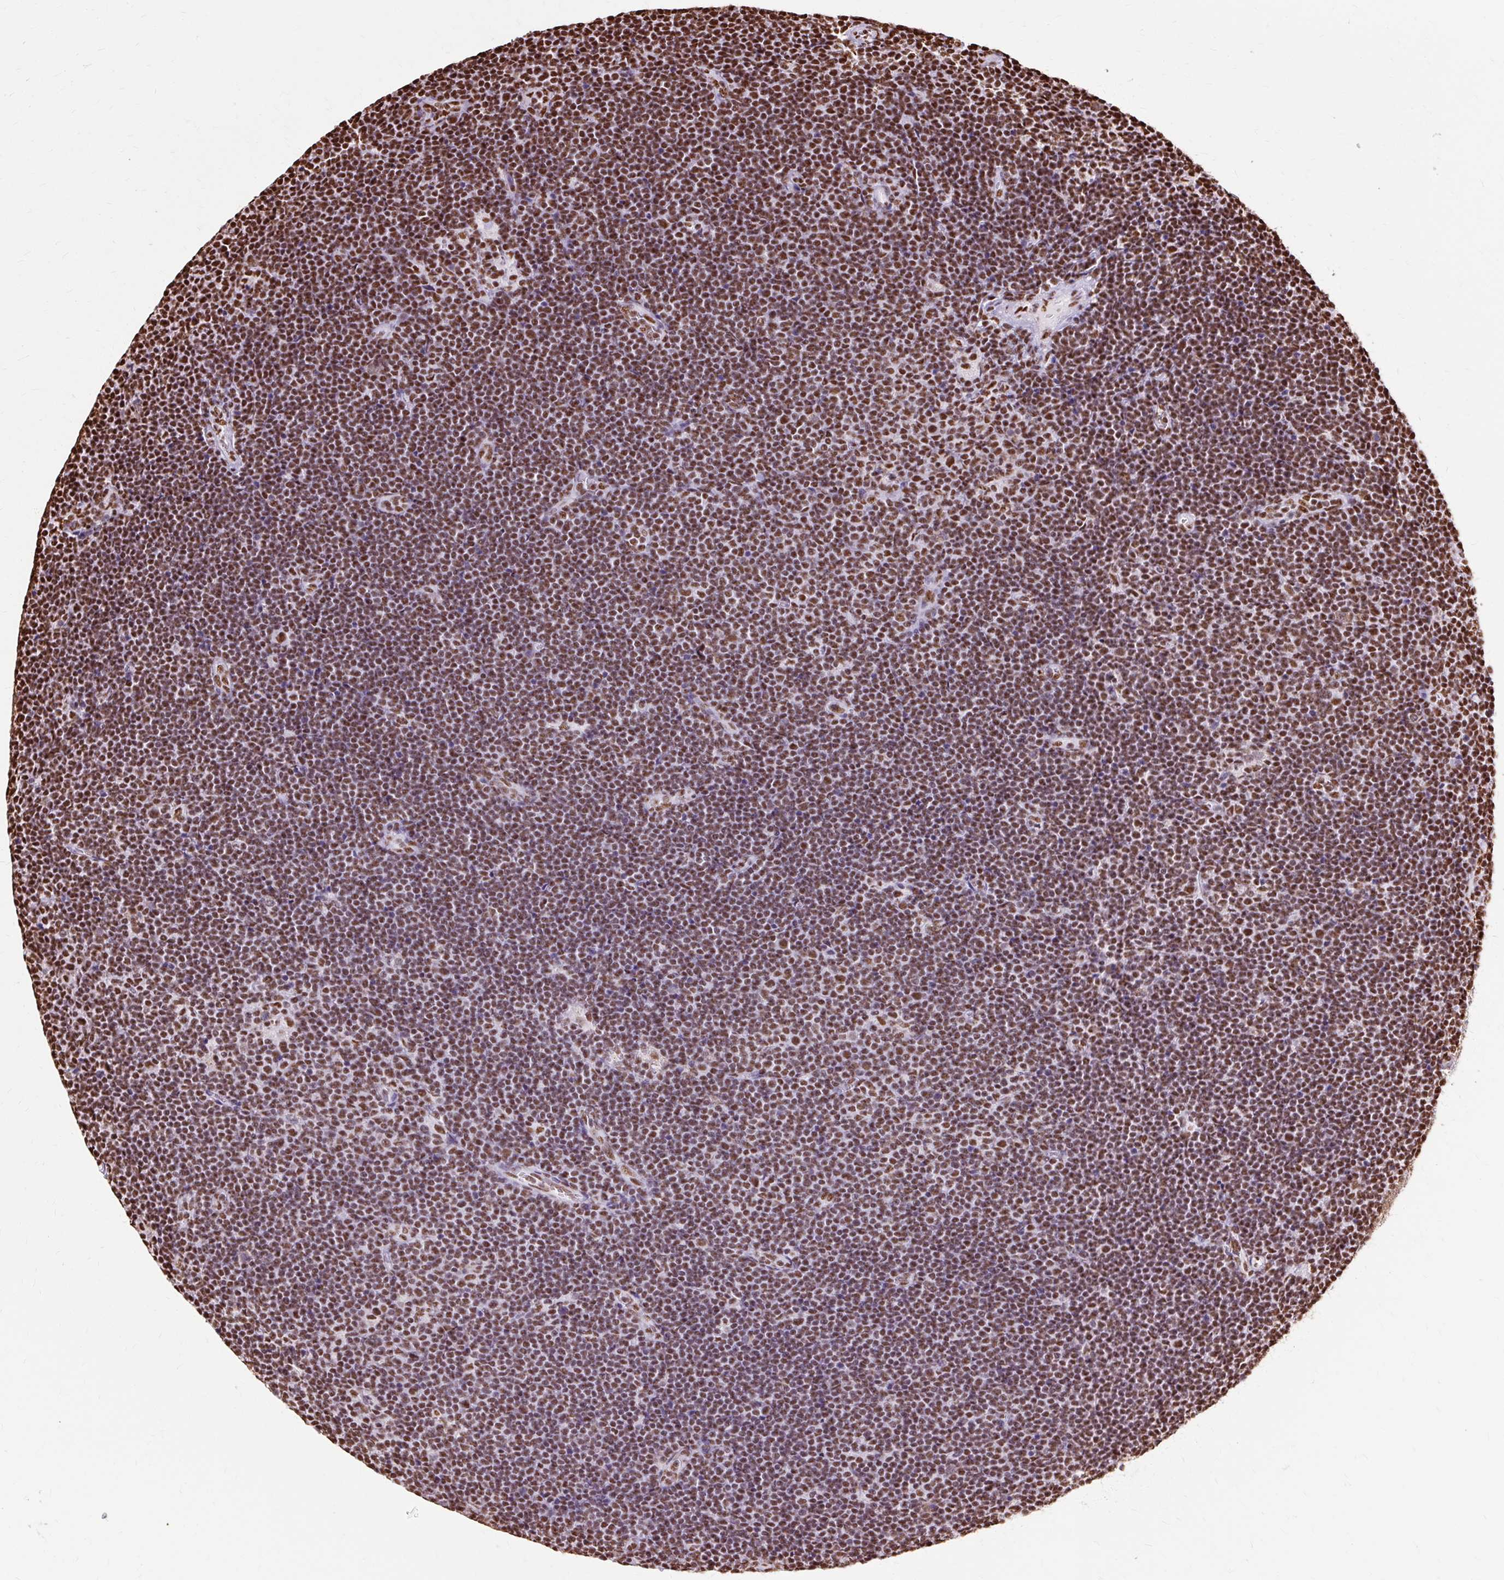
{"staining": {"intensity": "strong", "quantity": "25%-75%", "location": "nuclear"}, "tissue": "lymphoma", "cell_type": "Tumor cells", "image_type": "cancer", "snomed": [{"axis": "morphology", "description": "Malignant lymphoma, non-Hodgkin's type, Low grade"}, {"axis": "topography", "description": "Lymph node"}], "caption": "Tumor cells exhibit high levels of strong nuclear positivity in about 25%-75% of cells in malignant lymphoma, non-Hodgkin's type (low-grade). (Stains: DAB (3,3'-diaminobenzidine) in brown, nuclei in blue, Microscopy: brightfield microscopy at high magnification).", "gene": "XRCC6", "patient": {"sex": "male", "age": 48}}